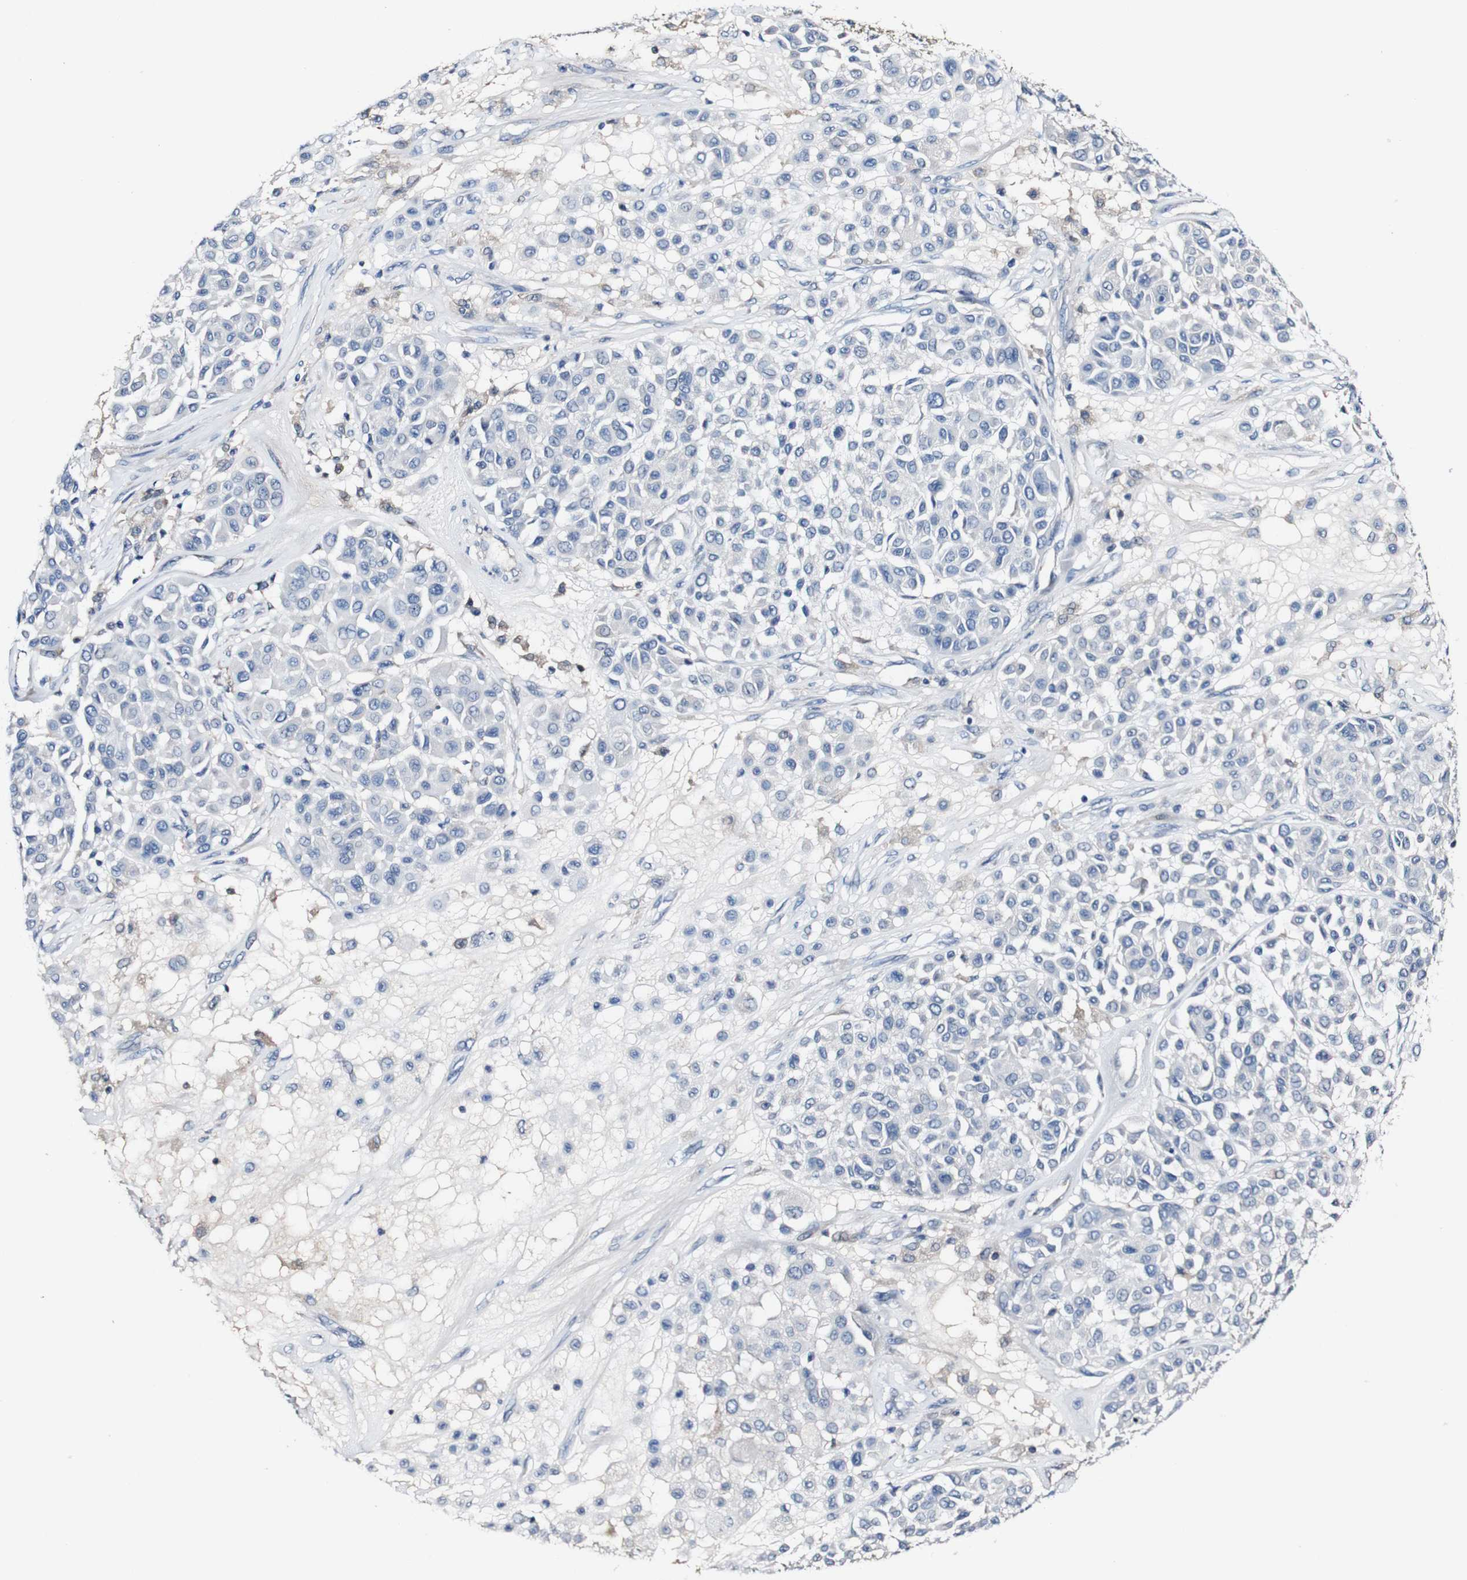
{"staining": {"intensity": "negative", "quantity": "none", "location": "none"}, "tissue": "melanoma", "cell_type": "Tumor cells", "image_type": "cancer", "snomed": [{"axis": "morphology", "description": "Malignant melanoma, Metastatic site"}, {"axis": "topography", "description": "Soft tissue"}], "caption": "DAB (3,3'-diaminobenzidine) immunohistochemical staining of malignant melanoma (metastatic site) shows no significant positivity in tumor cells.", "gene": "GRAMD1A", "patient": {"sex": "male", "age": 41}}